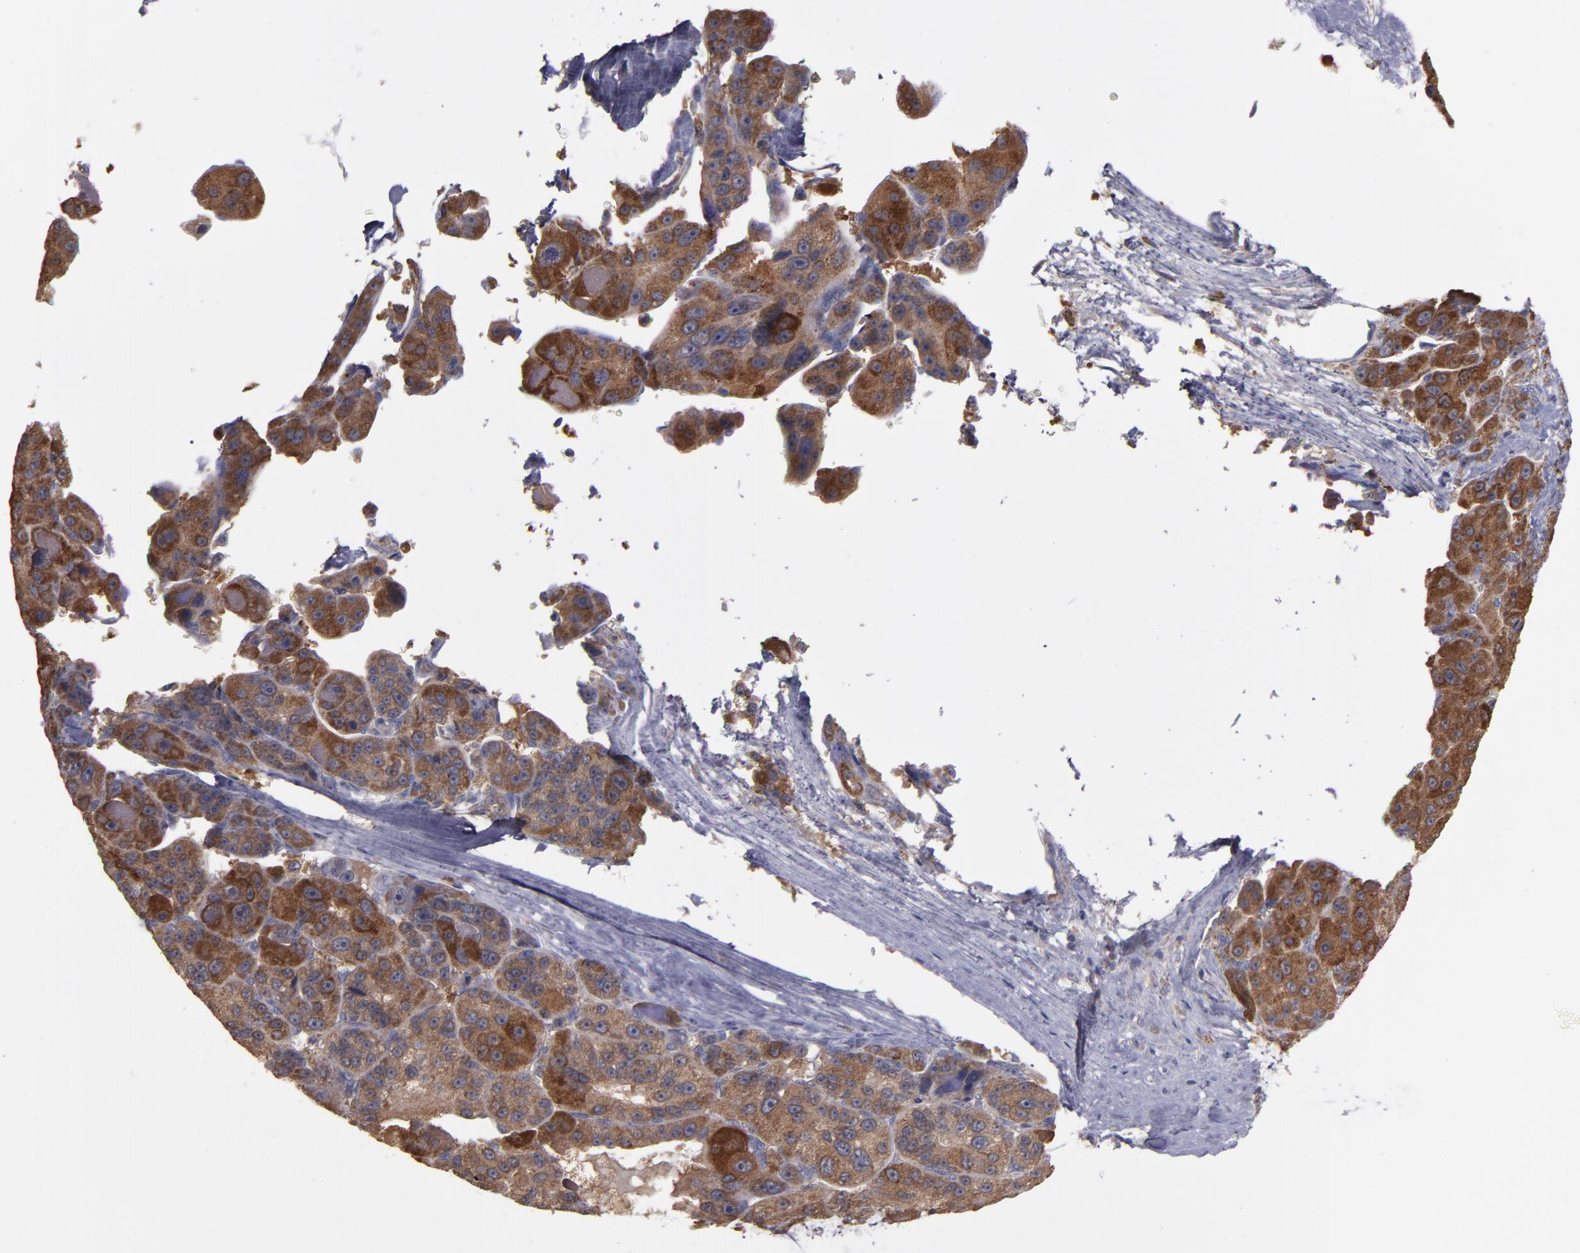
{"staining": {"intensity": "strong", "quantity": ">75%", "location": "cytoplasmic/membranous"}, "tissue": "liver cancer", "cell_type": "Tumor cells", "image_type": "cancer", "snomed": [{"axis": "morphology", "description": "Carcinoma, Hepatocellular, NOS"}, {"axis": "topography", "description": "Liver"}], "caption": "A high-resolution image shows IHC staining of liver cancer (hepatocellular carcinoma), which displays strong cytoplasmic/membranous expression in approximately >75% of tumor cells.", "gene": "MMP11", "patient": {"sex": "male", "age": 76}}